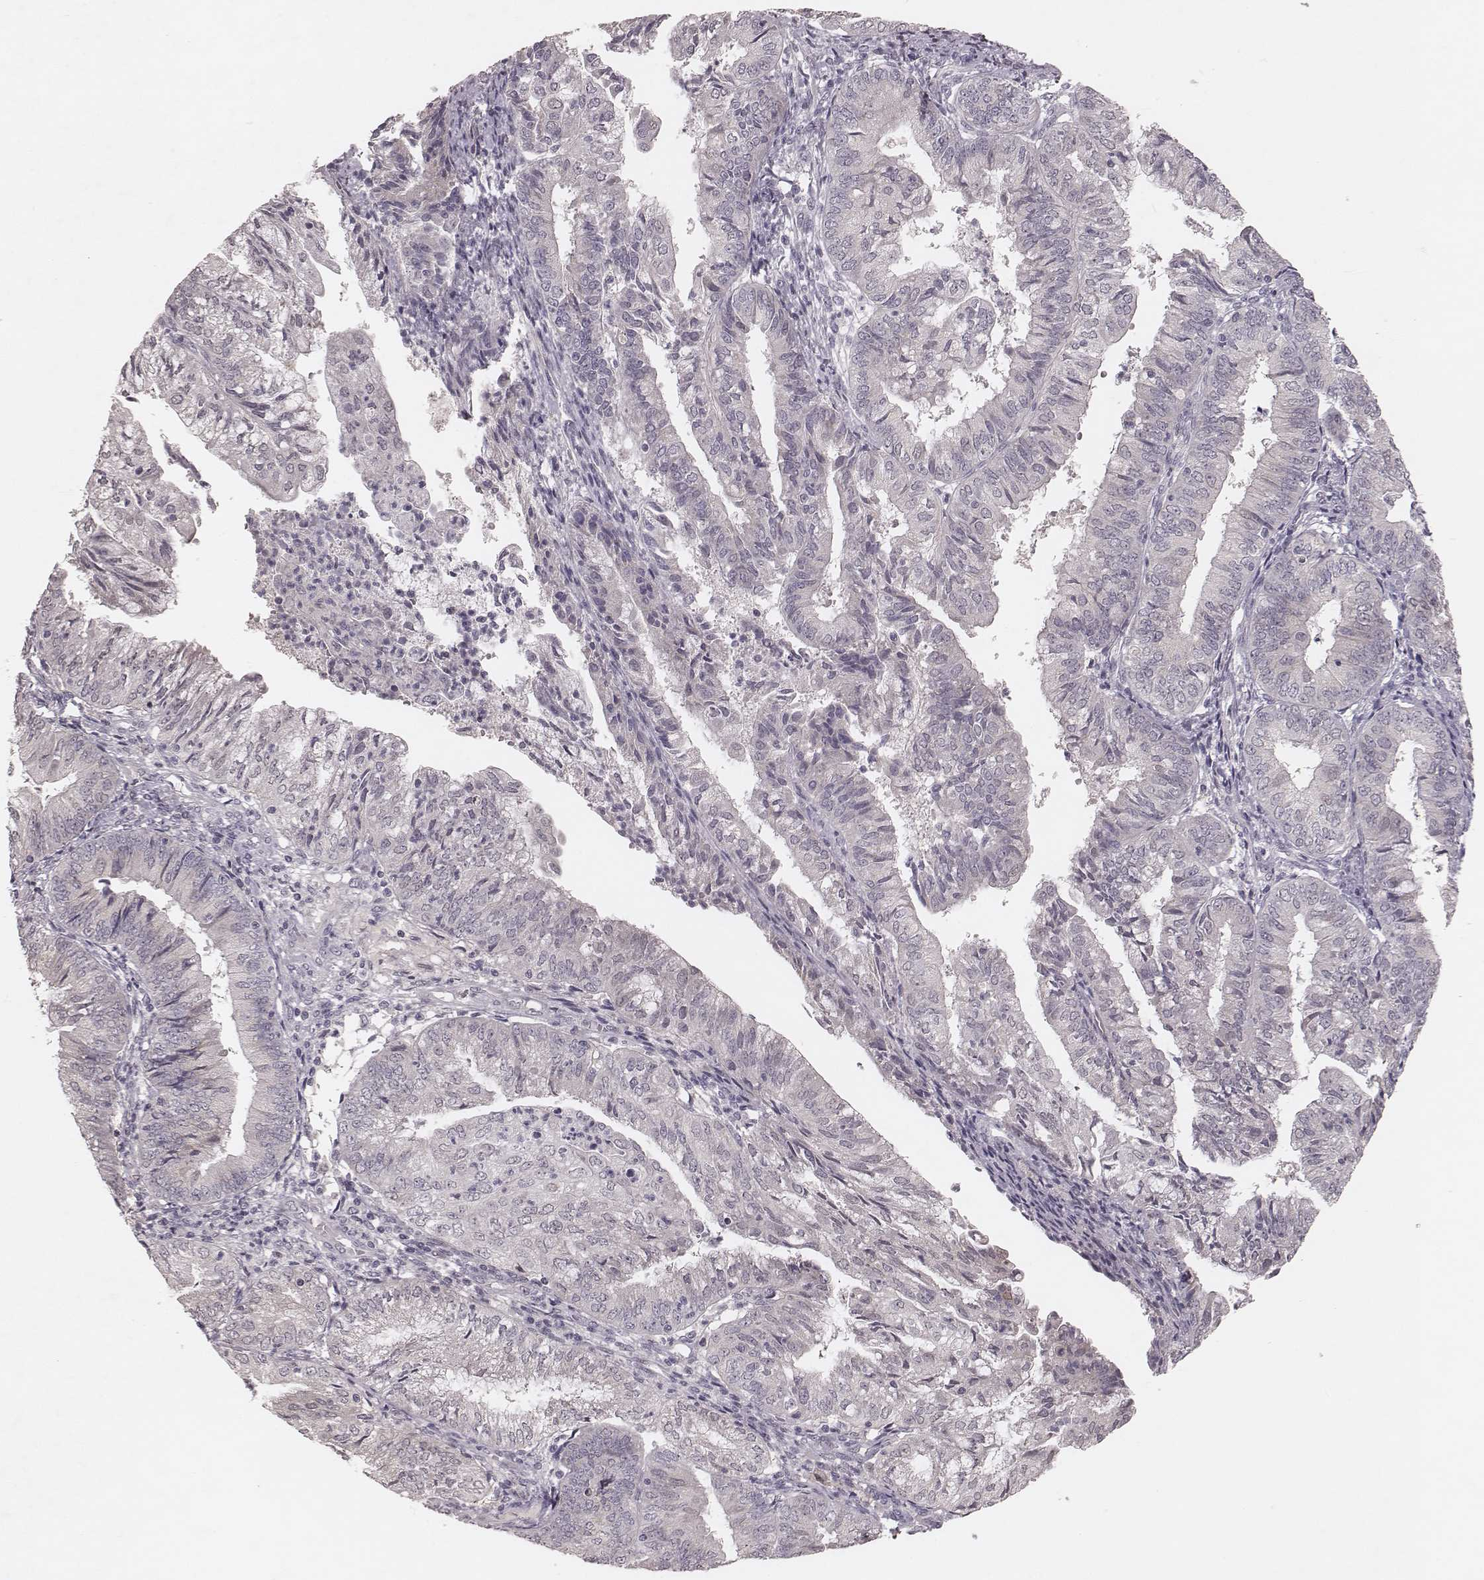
{"staining": {"intensity": "negative", "quantity": "none", "location": "none"}, "tissue": "endometrial cancer", "cell_type": "Tumor cells", "image_type": "cancer", "snomed": [{"axis": "morphology", "description": "Adenocarcinoma, NOS"}, {"axis": "topography", "description": "Endometrium"}], "caption": "Endometrial adenocarcinoma stained for a protein using immunohistochemistry displays no expression tumor cells.", "gene": "FAM13B", "patient": {"sex": "female", "age": 55}}